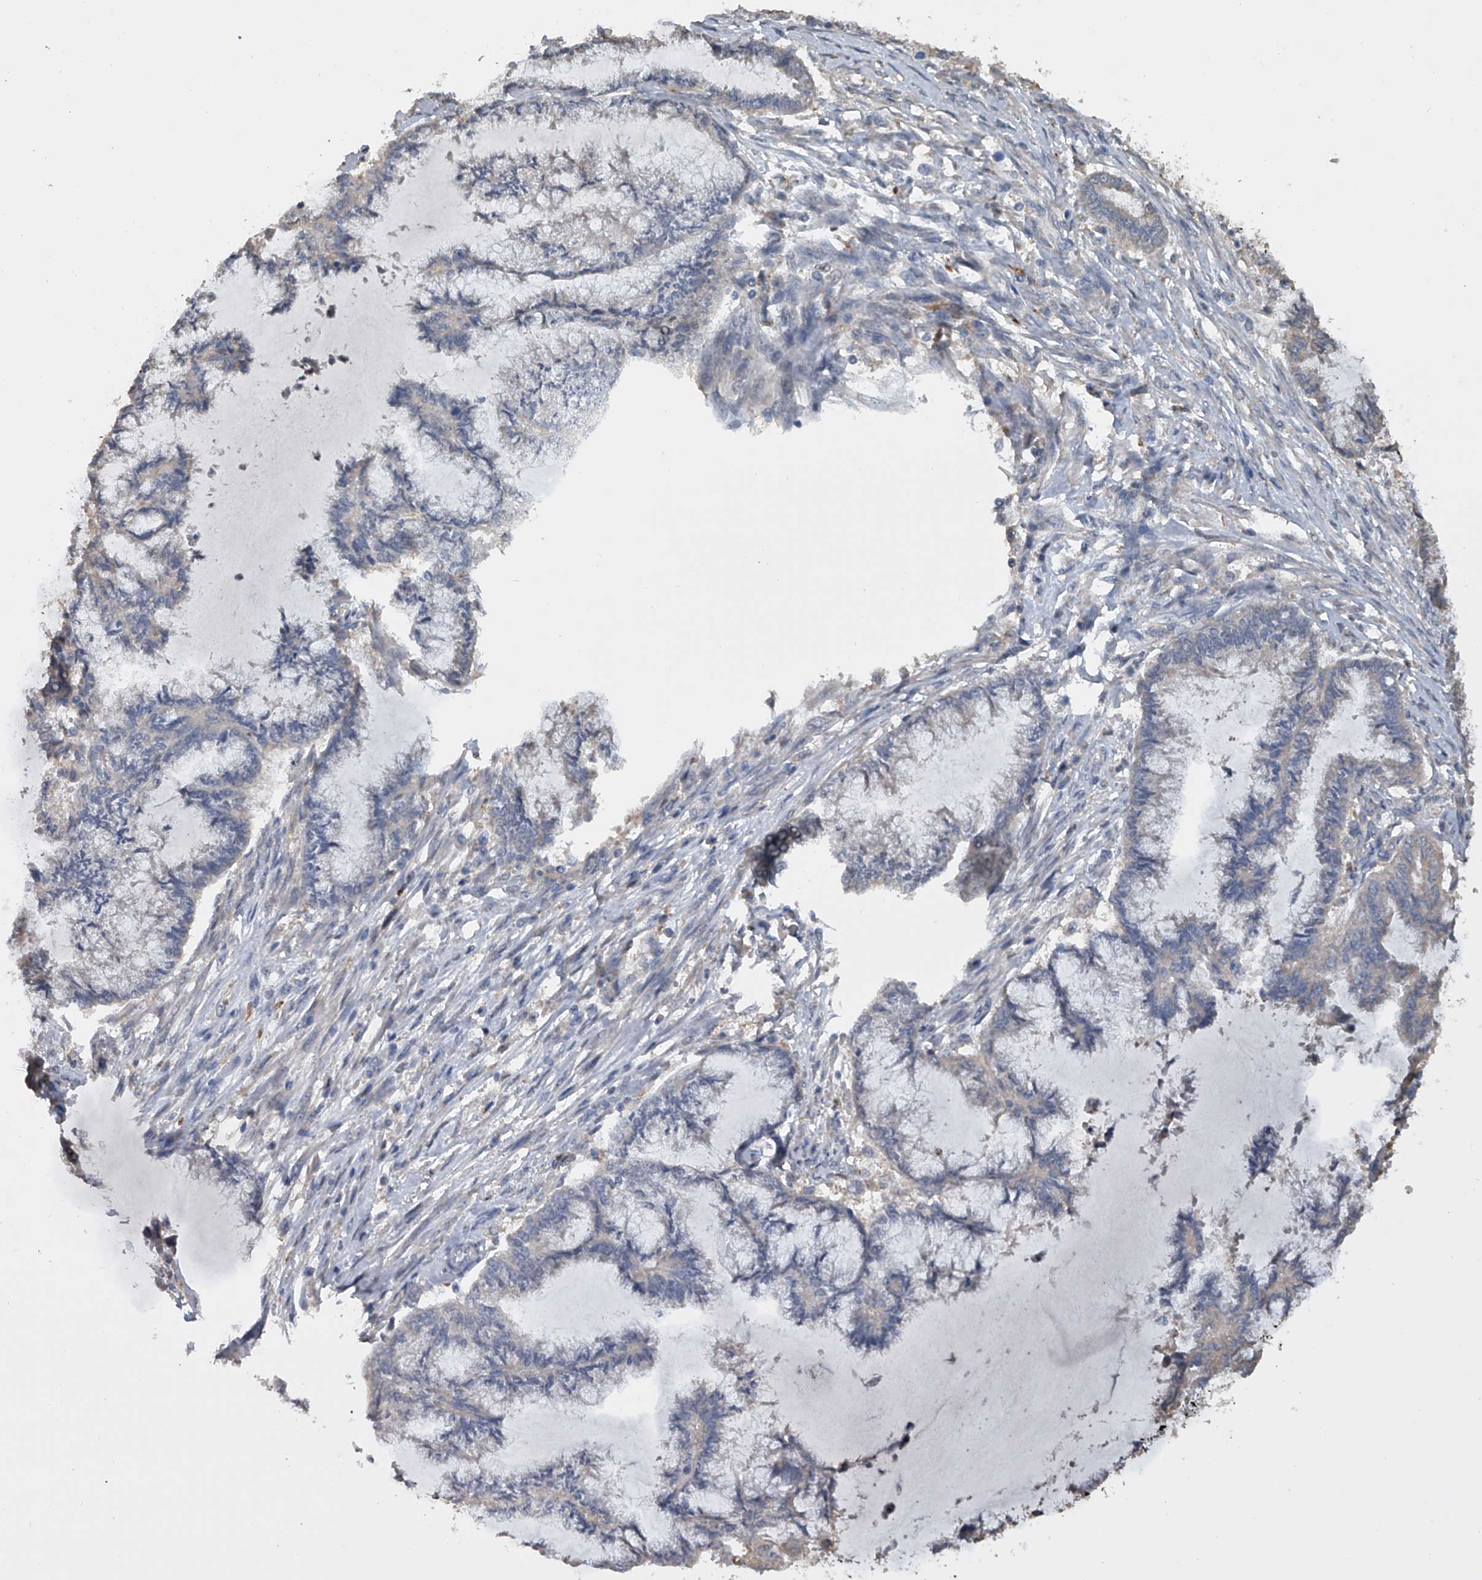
{"staining": {"intensity": "negative", "quantity": "none", "location": "none"}, "tissue": "endometrial cancer", "cell_type": "Tumor cells", "image_type": "cancer", "snomed": [{"axis": "morphology", "description": "Adenocarcinoma, NOS"}, {"axis": "topography", "description": "Endometrium"}], "caption": "Human endometrial cancer (adenocarcinoma) stained for a protein using immunohistochemistry demonstrates no positivity in tumor cells.", "gene": "DOCK9", "patient": {"sex": "female", "age": 86}}